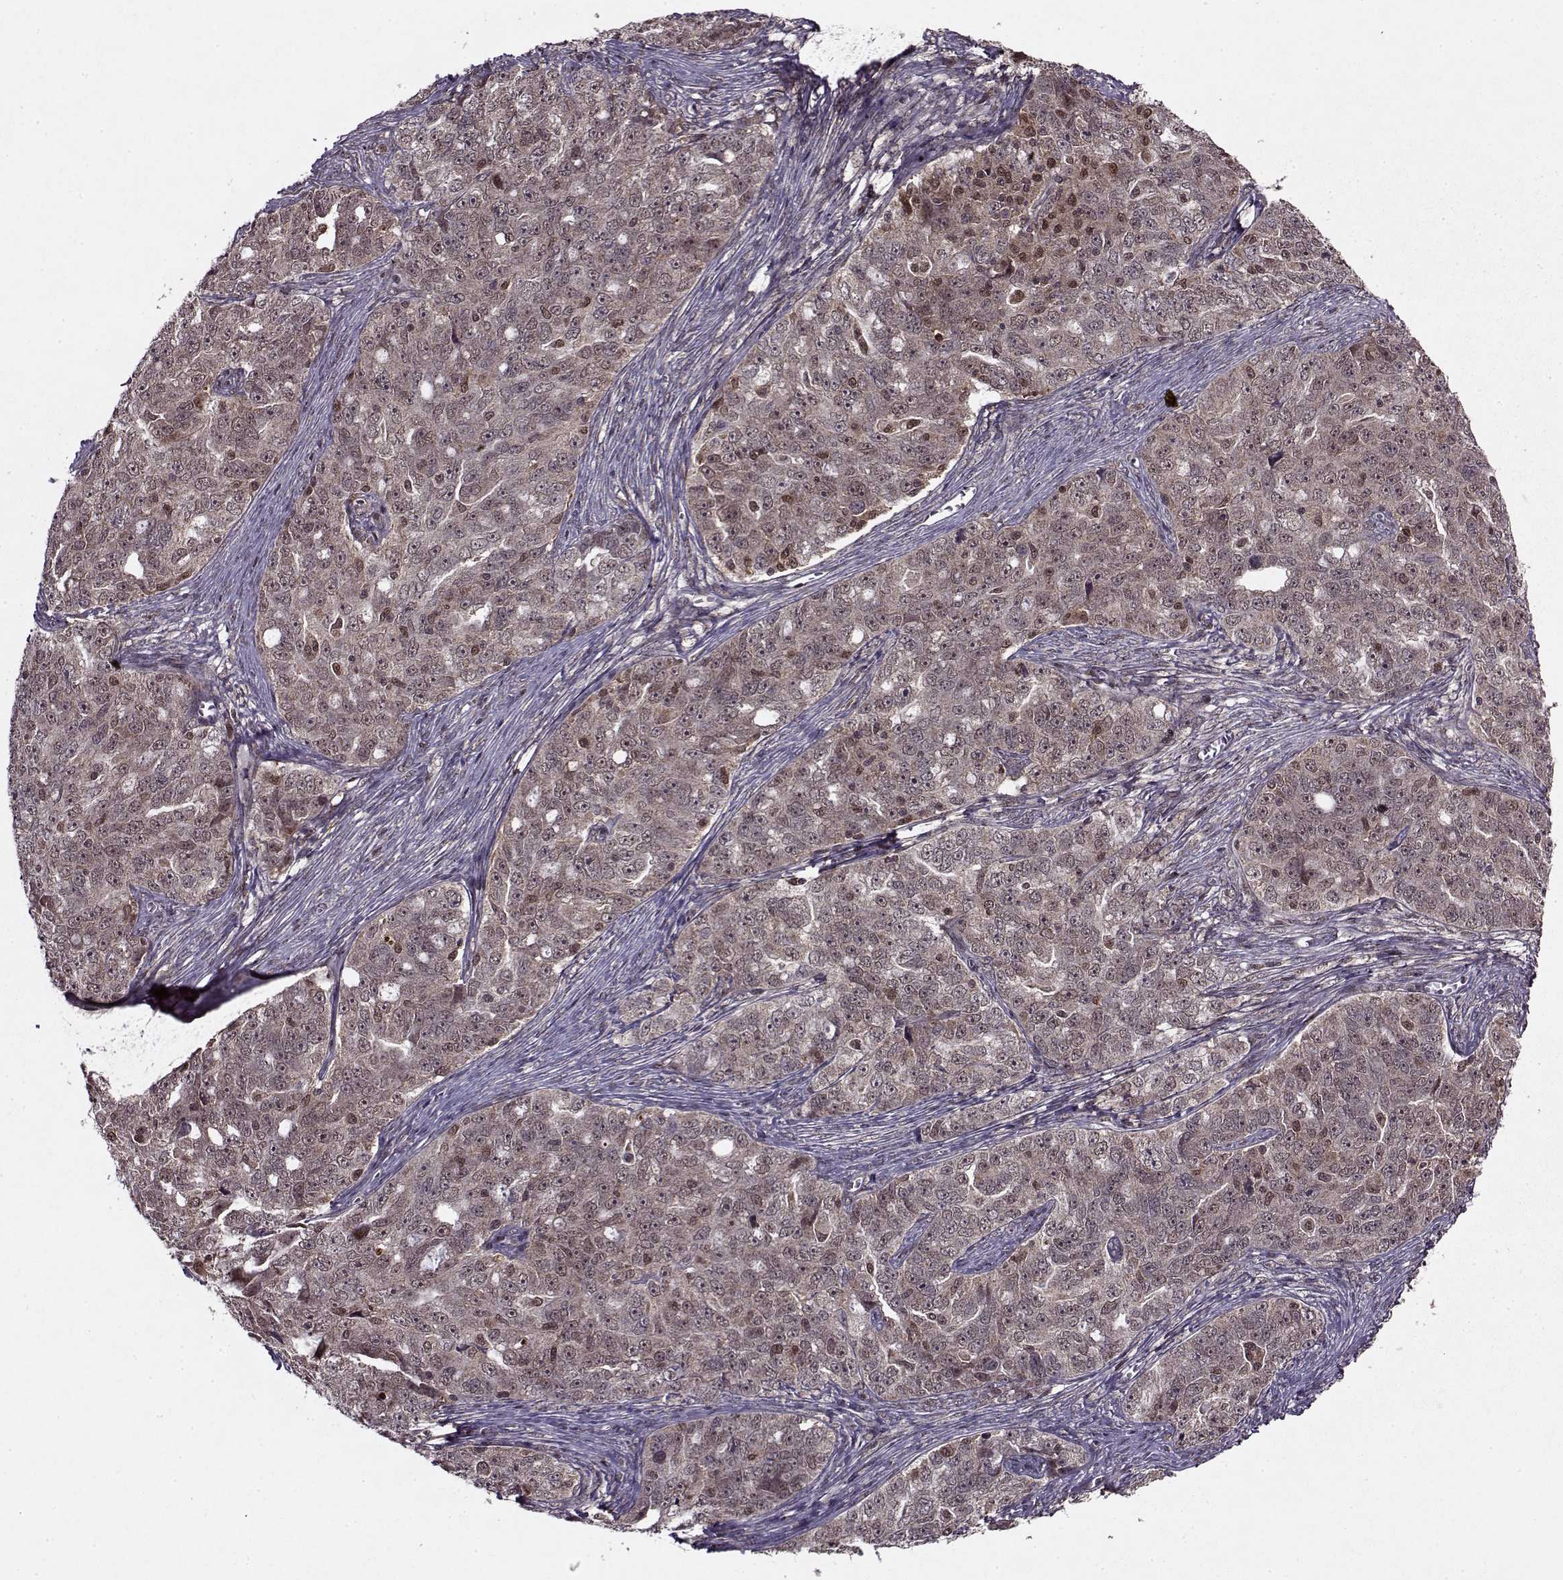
{"staining": {"intensity": "weak", "quantity": ">75%", "location": "cytoplasmic/membranous"}, "tissue": "ovarian cancer", "cell_type": "Tumor cells", "image_type": "cancer", "snomed": [{"axis": "morphology", "description": "Cystadenocarcinoma, serous, NOS"}, {"axis": "topography", "description": "Ovary"}], "caption": "Human ovarian cancer (serous cystadenocarcinoma) stained with a brown dye exhibits weak cytoplasmic/membranous positive expression in about >75% of tumor cells.", "gene": "PSMA7", "patient": {"sex": "female", "age": 51}}